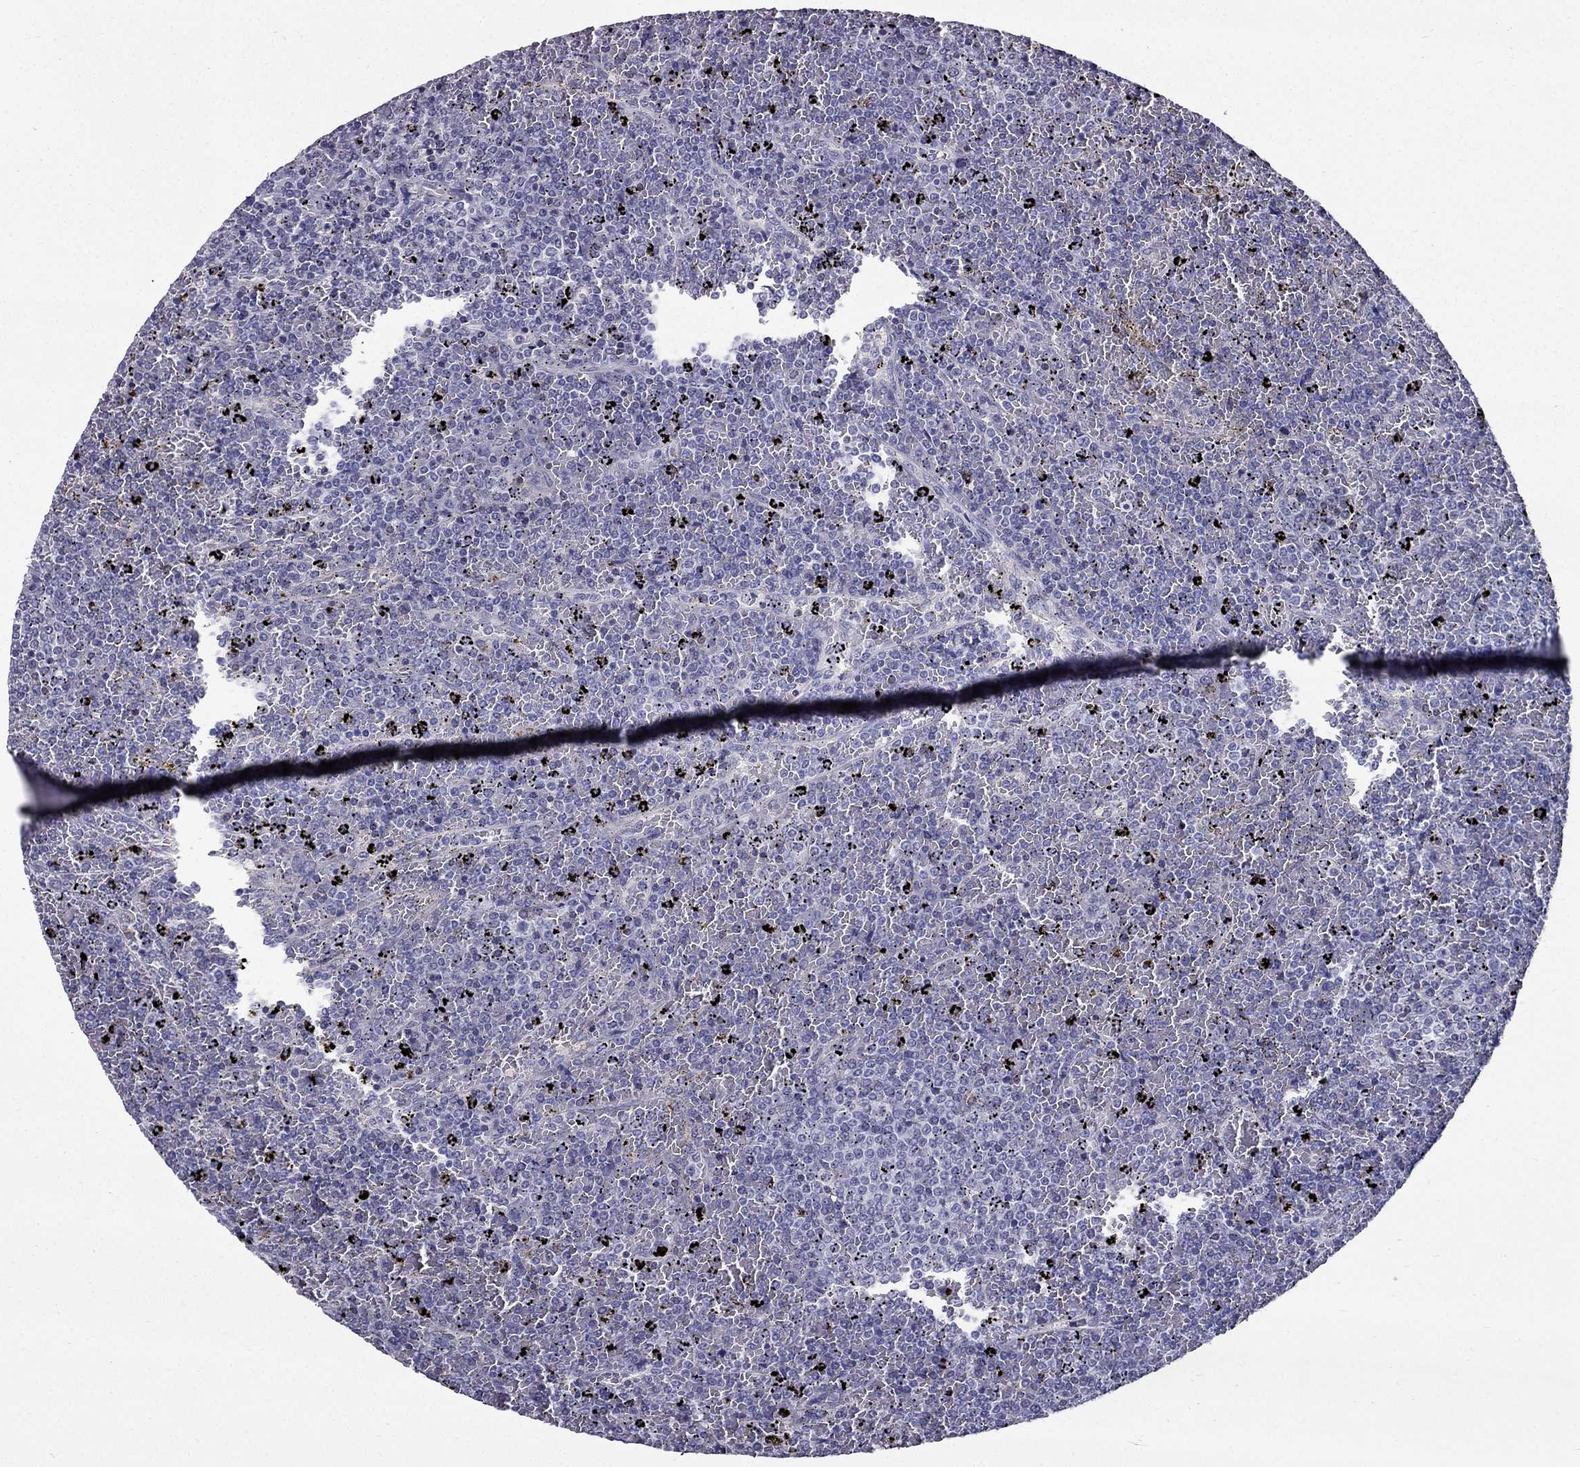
{"staining": {"intensity": "negative", "quantity": "none", "location": "none"}, "tissue": "lymphoma", "cell_type": "Tumor cells", "image_type": "cancer", "snomed": [{"axis": "morphology", "description": "Malignant lymphoma, non-Hodgkin's type, Low grade"}, {"axis": "topography", "description": "Spleen"}], "caption": "This is an immunohistochemistry photomicrograph of human low-grade malignant lymphoma, non-Hodgkin's type. There is no staining in tumor cells.", "gene": "AAK1", "patient": {"sex": "female", "age": 77}}